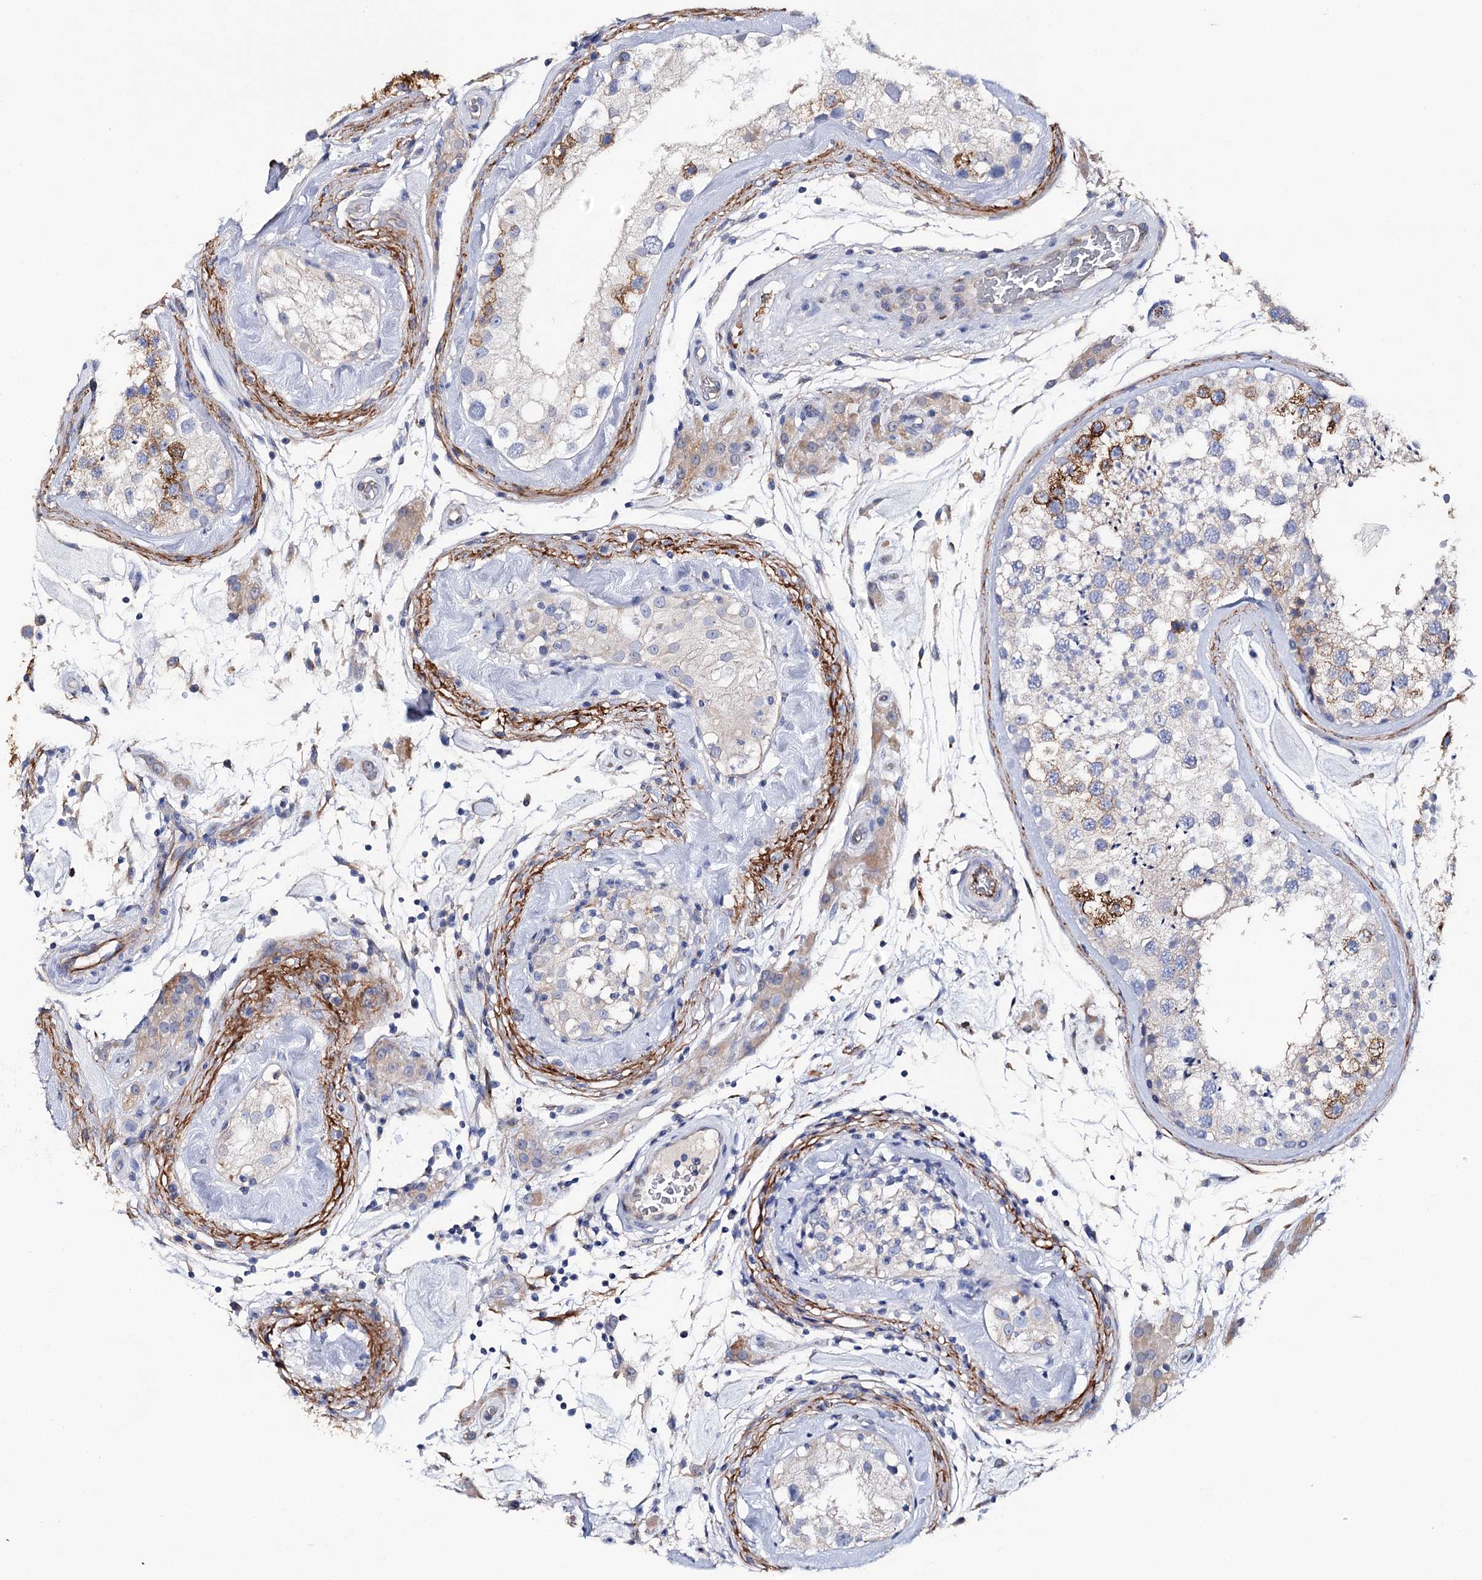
{"staining": {"intensity": "moderate", "quantity": "25%-75%", "location": "cytoplasmic/membranous"}, "tissue": "testis", "cell_type": "Cells in seminiferous ducts", "image_type": "normal", "snomed": [{"axis": "morphology", "description": "Normal tissue, NOS"}, {"axis": "topography", "description": "Testis"}], "caption": "DAB (3,3'-diaminobenzidine) immunohistochemical staining of unremarkable human testis displays moderate cytoplasmic/membranous protein expression in approximately 25%-75% of cells in seminiferous ducts. The staining was performed using DAB (3,3'-diaminobenzidine), with brown indicating positive protein expression. Nuclei are stained blue with hematoxylin.", "gene": "EPYC", "patient": {"sex": "male", "age": 46}}